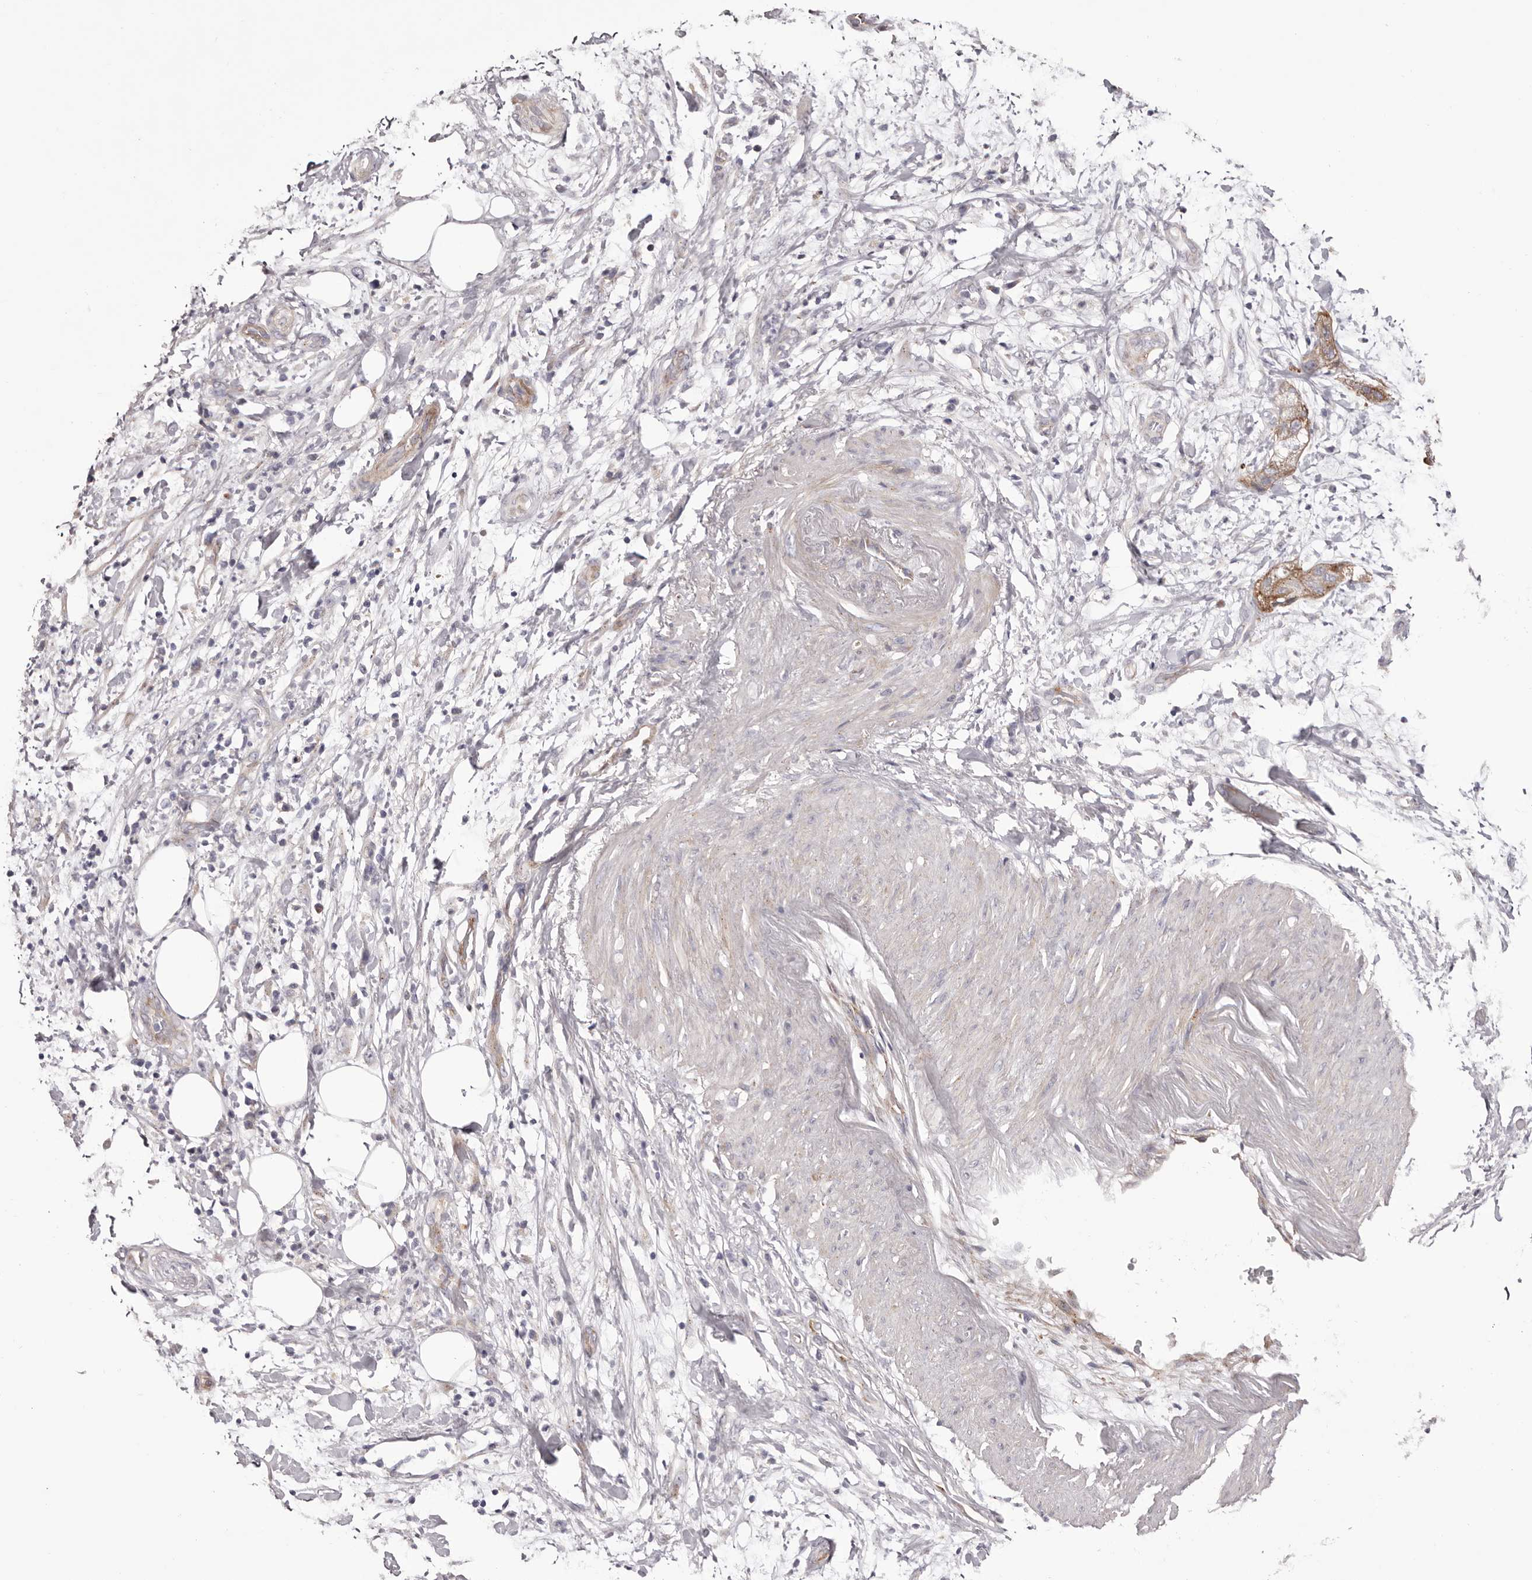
{"staining": {"intensity": "moderate", "quantity": "25%-75%", "location": "cytoplasmic/membranous"}, "tissue": "pancreatic cancer", "cell_type": "Tumor cells", "image_type": "cancer", "snomed": [{"axis": "morphology", "description": "Adenocarcinoma, NOS"}, {"axis": "topography", "description": "Pancreas"}], "caption": "A high-resolution image shows IHC staining of pancreatic cancer (adenocarcinoma), which demonstrates moderate cytoplasmic/membranous positivity in about 25%-75% of tumor cells.", "gene": "PEG10", "patient": {"sex": "female", "age": 78}}